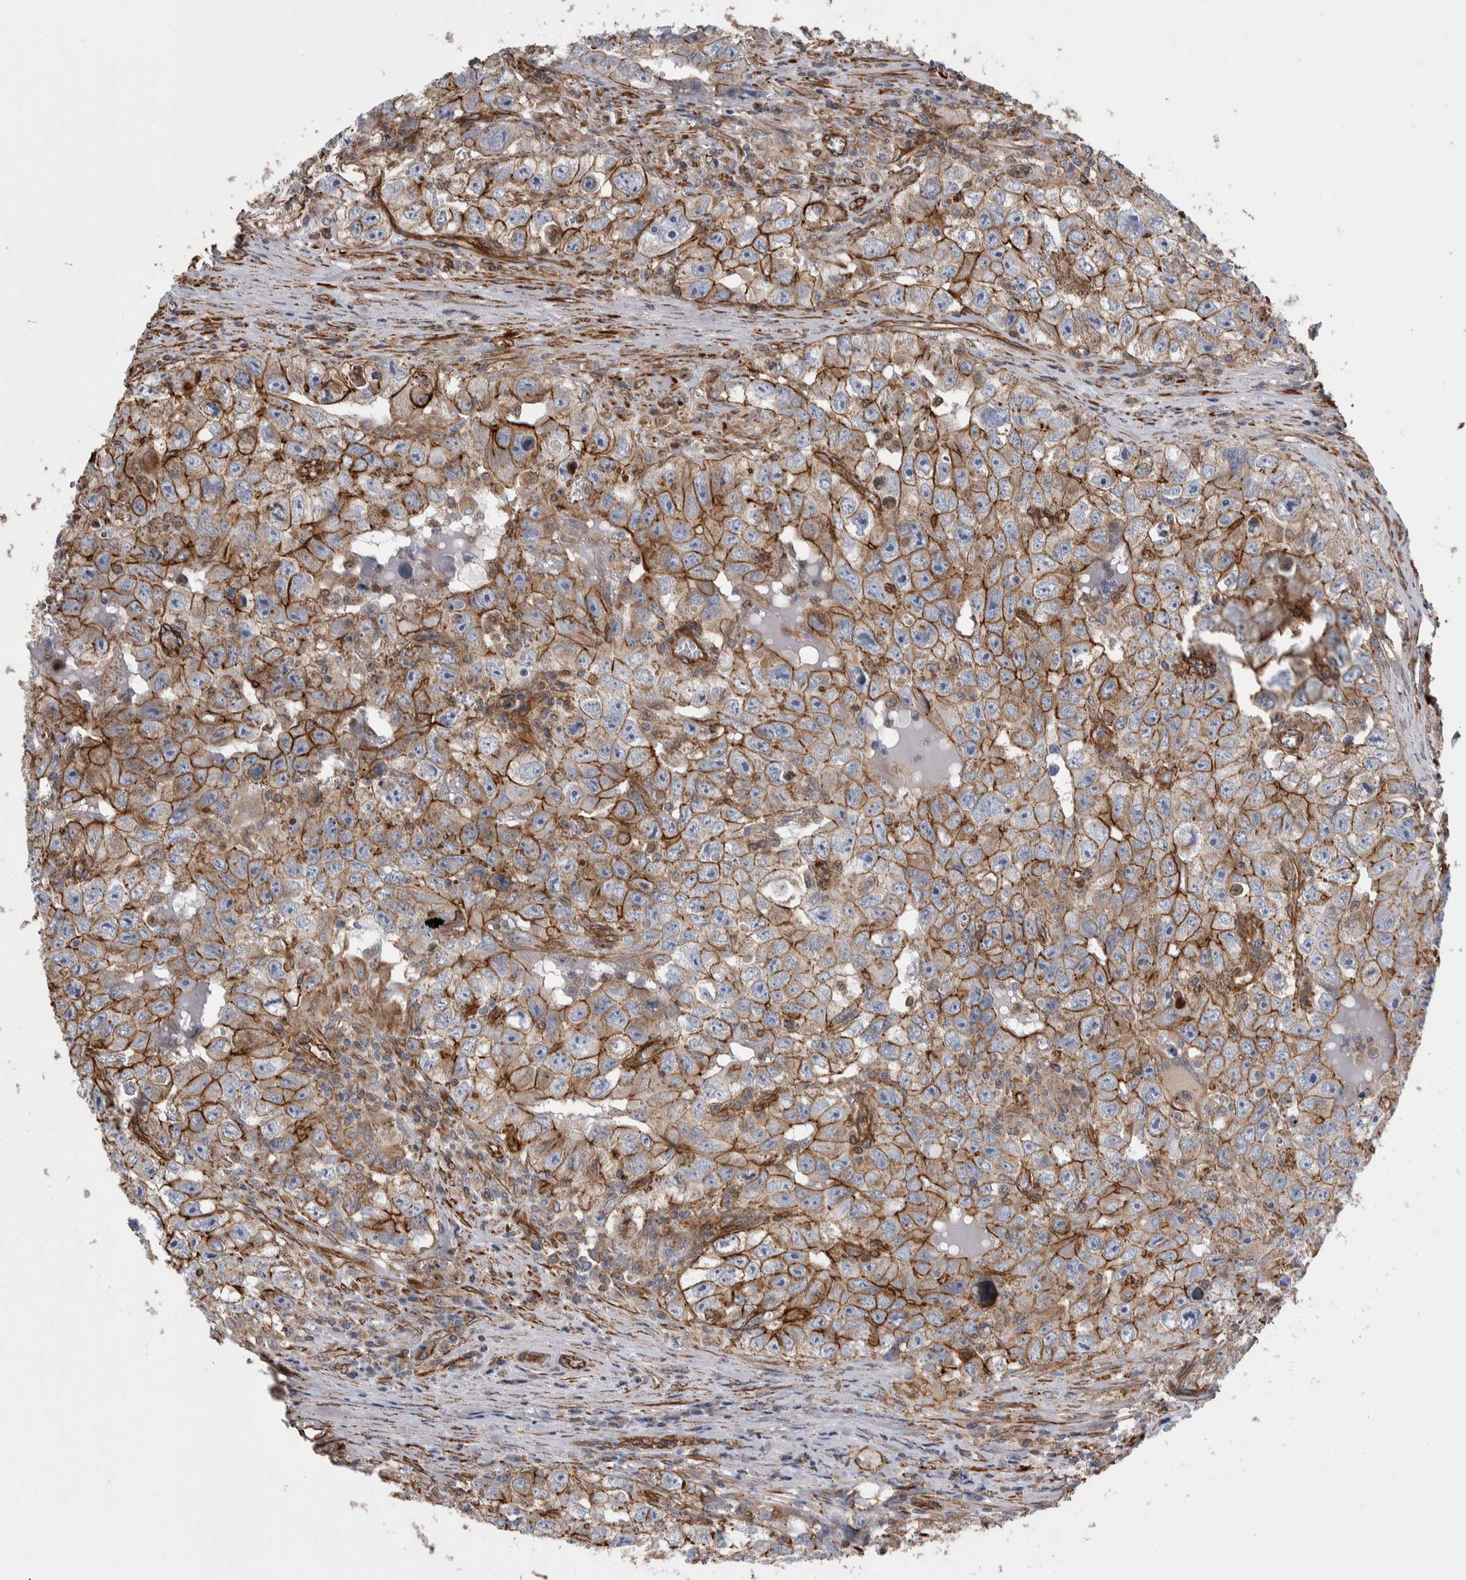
{"staining": {"intensity": "strong", "quantity": ">75%", "location": "cytoplasmic/membranous"}, "tissue": "testis cancer", "cell_type": "Tumor cells", "image_type": "cancer", "snomed": [{"axis": "morphology", "description": "Seminoma, NOS"}, {"axis": "morphology", "description": "Carcinoma, Embryonal, NOS"}, {"axis": "topography", "description": "Testis"}], "caption": "This micrograph exhibits immunohistochemistry (IHC) staining of testis embryonal carcinoma, with high strong cytoplasmic/membranous staining in approximately >75% of tumor cells.", "gene": "KIF12", "patient": {"sex": "male", "age": 43}}